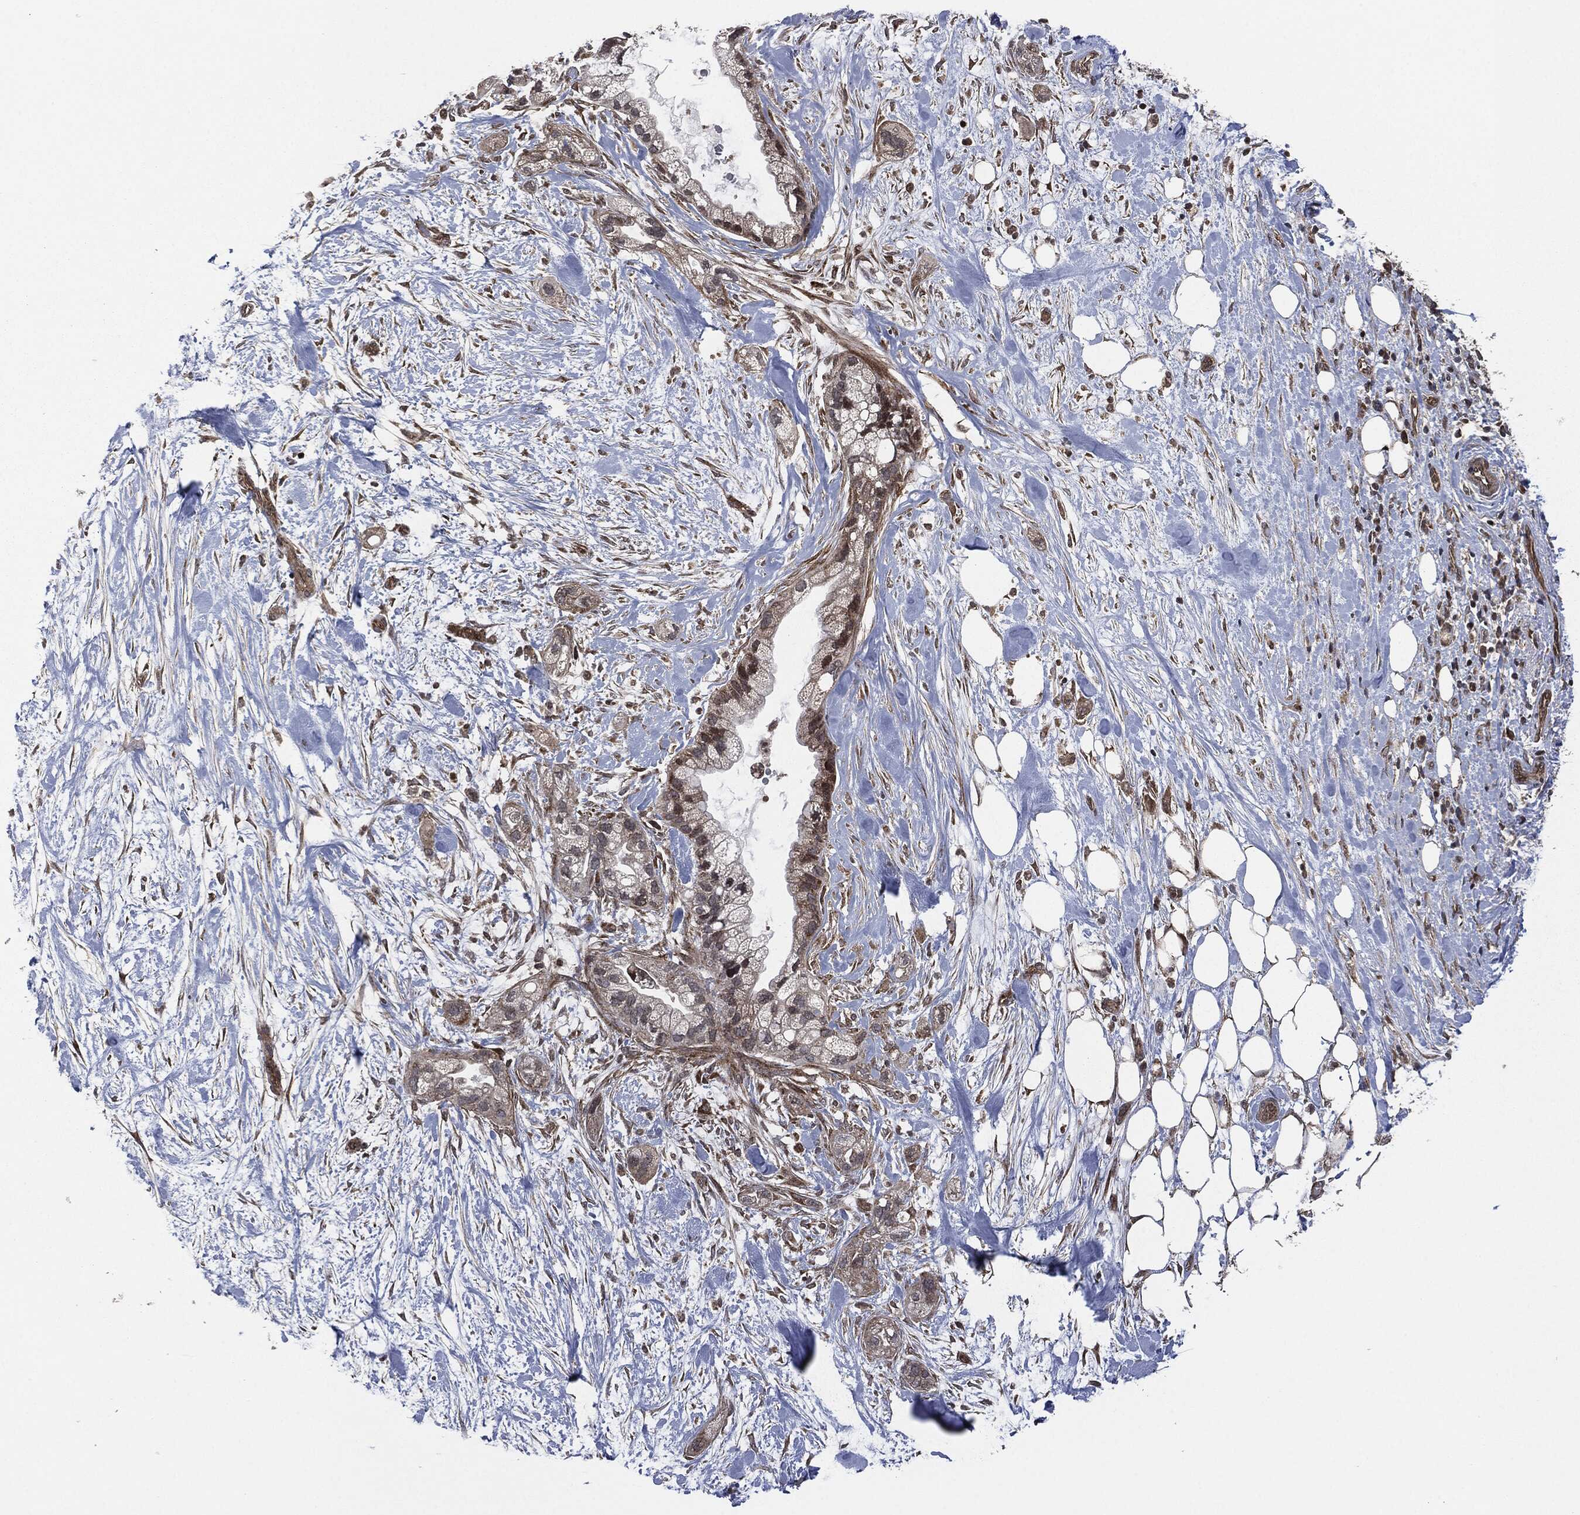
{"staining": {"intensity": "moderate", "quantity": ">75%", "location": "cytoplasmic/membranous"}, "tissue": "pancreatic cancer", "cell_type": "Tumor cells", "image_type": "cancer", "snomed": [{"axis": "morphology", "description": "Adenocarcinoma, NOS"}, {"axis": "topography", "description": "Pancreas"}], "caption": "DAB immunohistochemical staining of human pancreatic adenocarcinoma exhibits moderate cytoplasmic/membranous protein staining in about >75% of tumor cells. Nuclei are stained in blue.", "gene": "HRAS", "patient": {"sex": "male", "age": 44}}